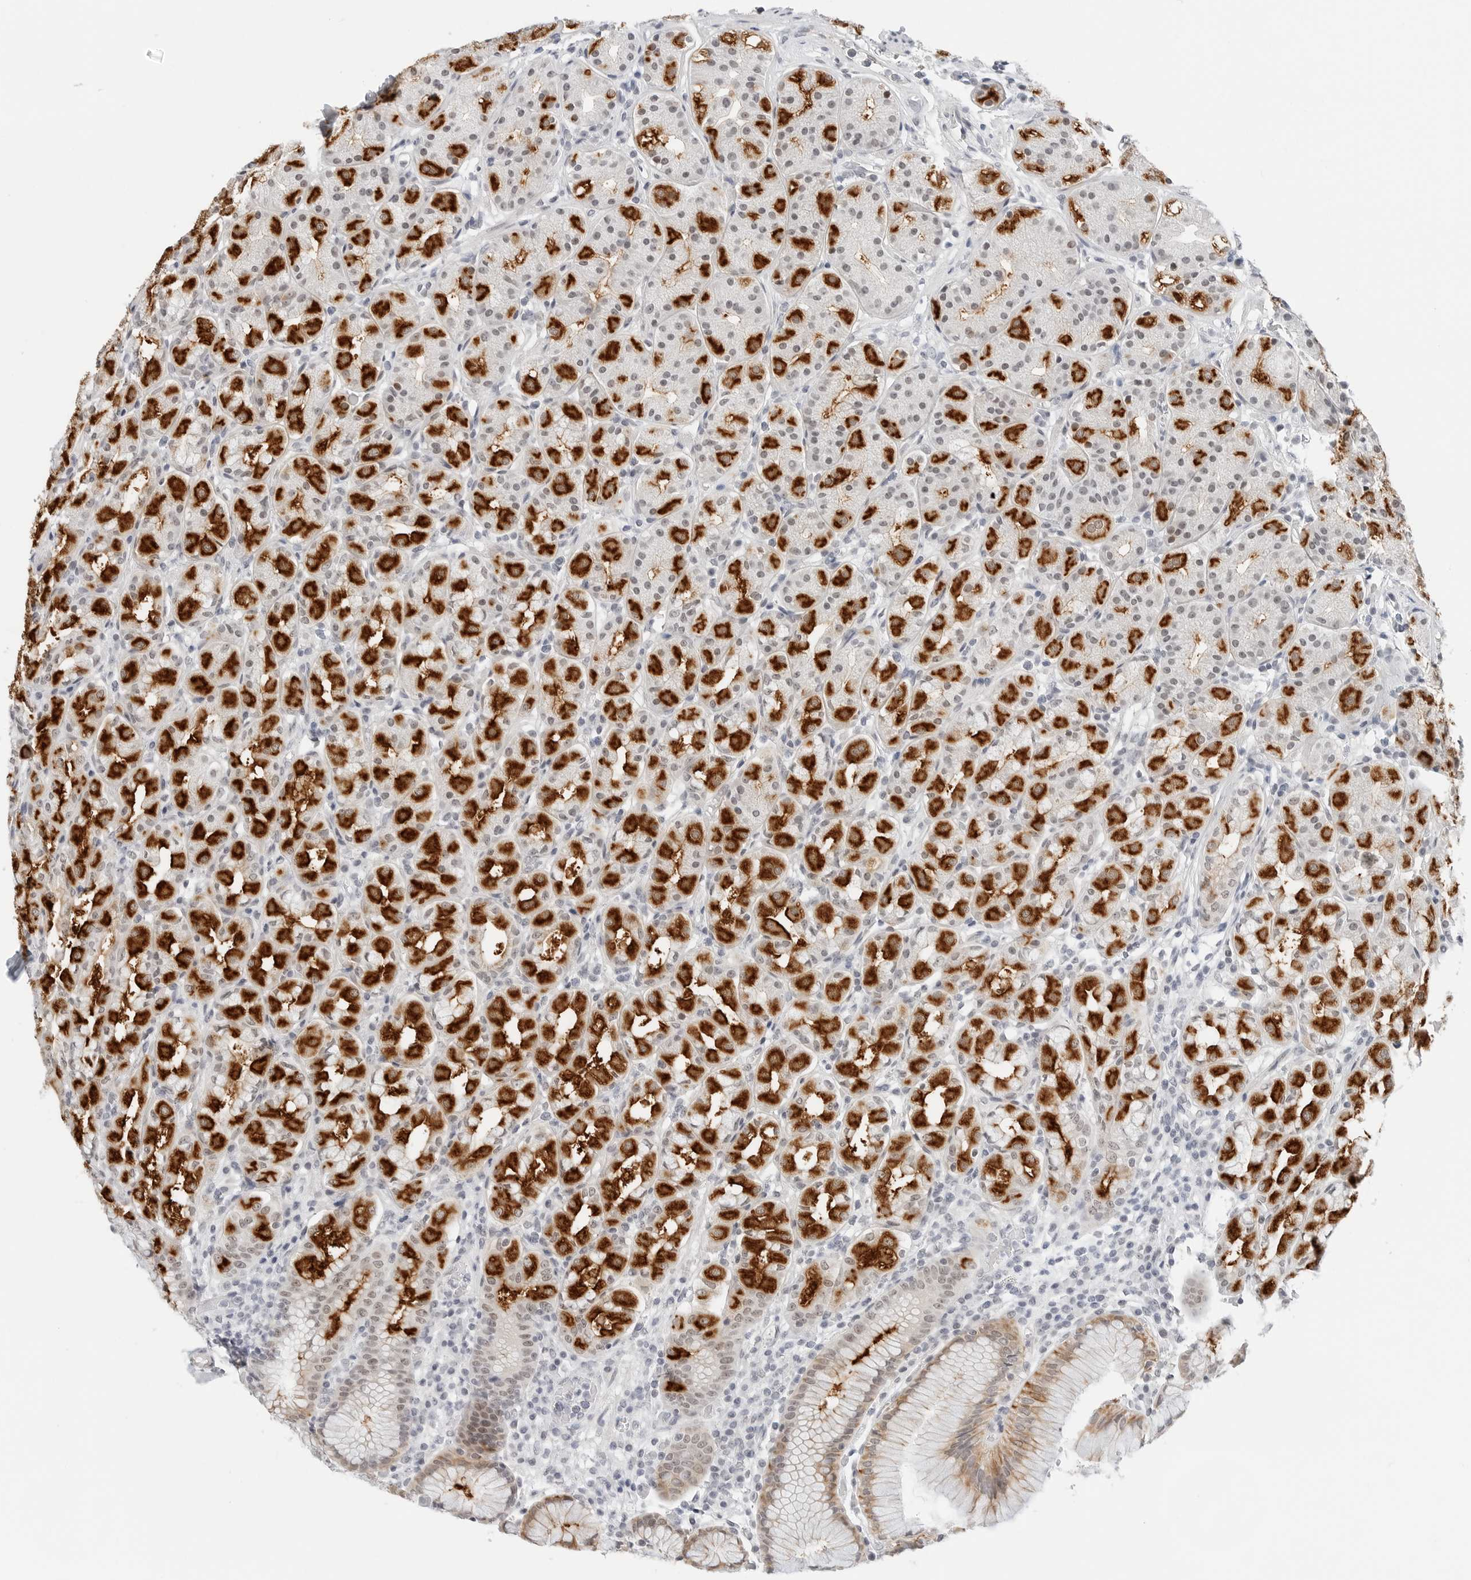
{"staining": {"intensity": "strong", "quantity": "25%-75%", "location": "cytoplasmic/membranous,nuclear"}, "tissue": "stomach", "cell_type": "Glandular cells", "image_type": "normal", "snomed": [{"axis": "morphology", "description": "Normal tissue, NOS"}, {"axis": "topography", "description": "Stomach, lower"}], "caption": "Strong cytoplasmic/membranous,nuclear positivity is present in approximately 25%-75% of glandular cells in benign stomach. Using DAB (3,3'-diaminobenzidine) (brown) and hematoxylin (blue) stains, captured at high magnification using brightfield microscopy.", "gene": "TSEN2", "patient": {"sex": "female", "age": 56}}